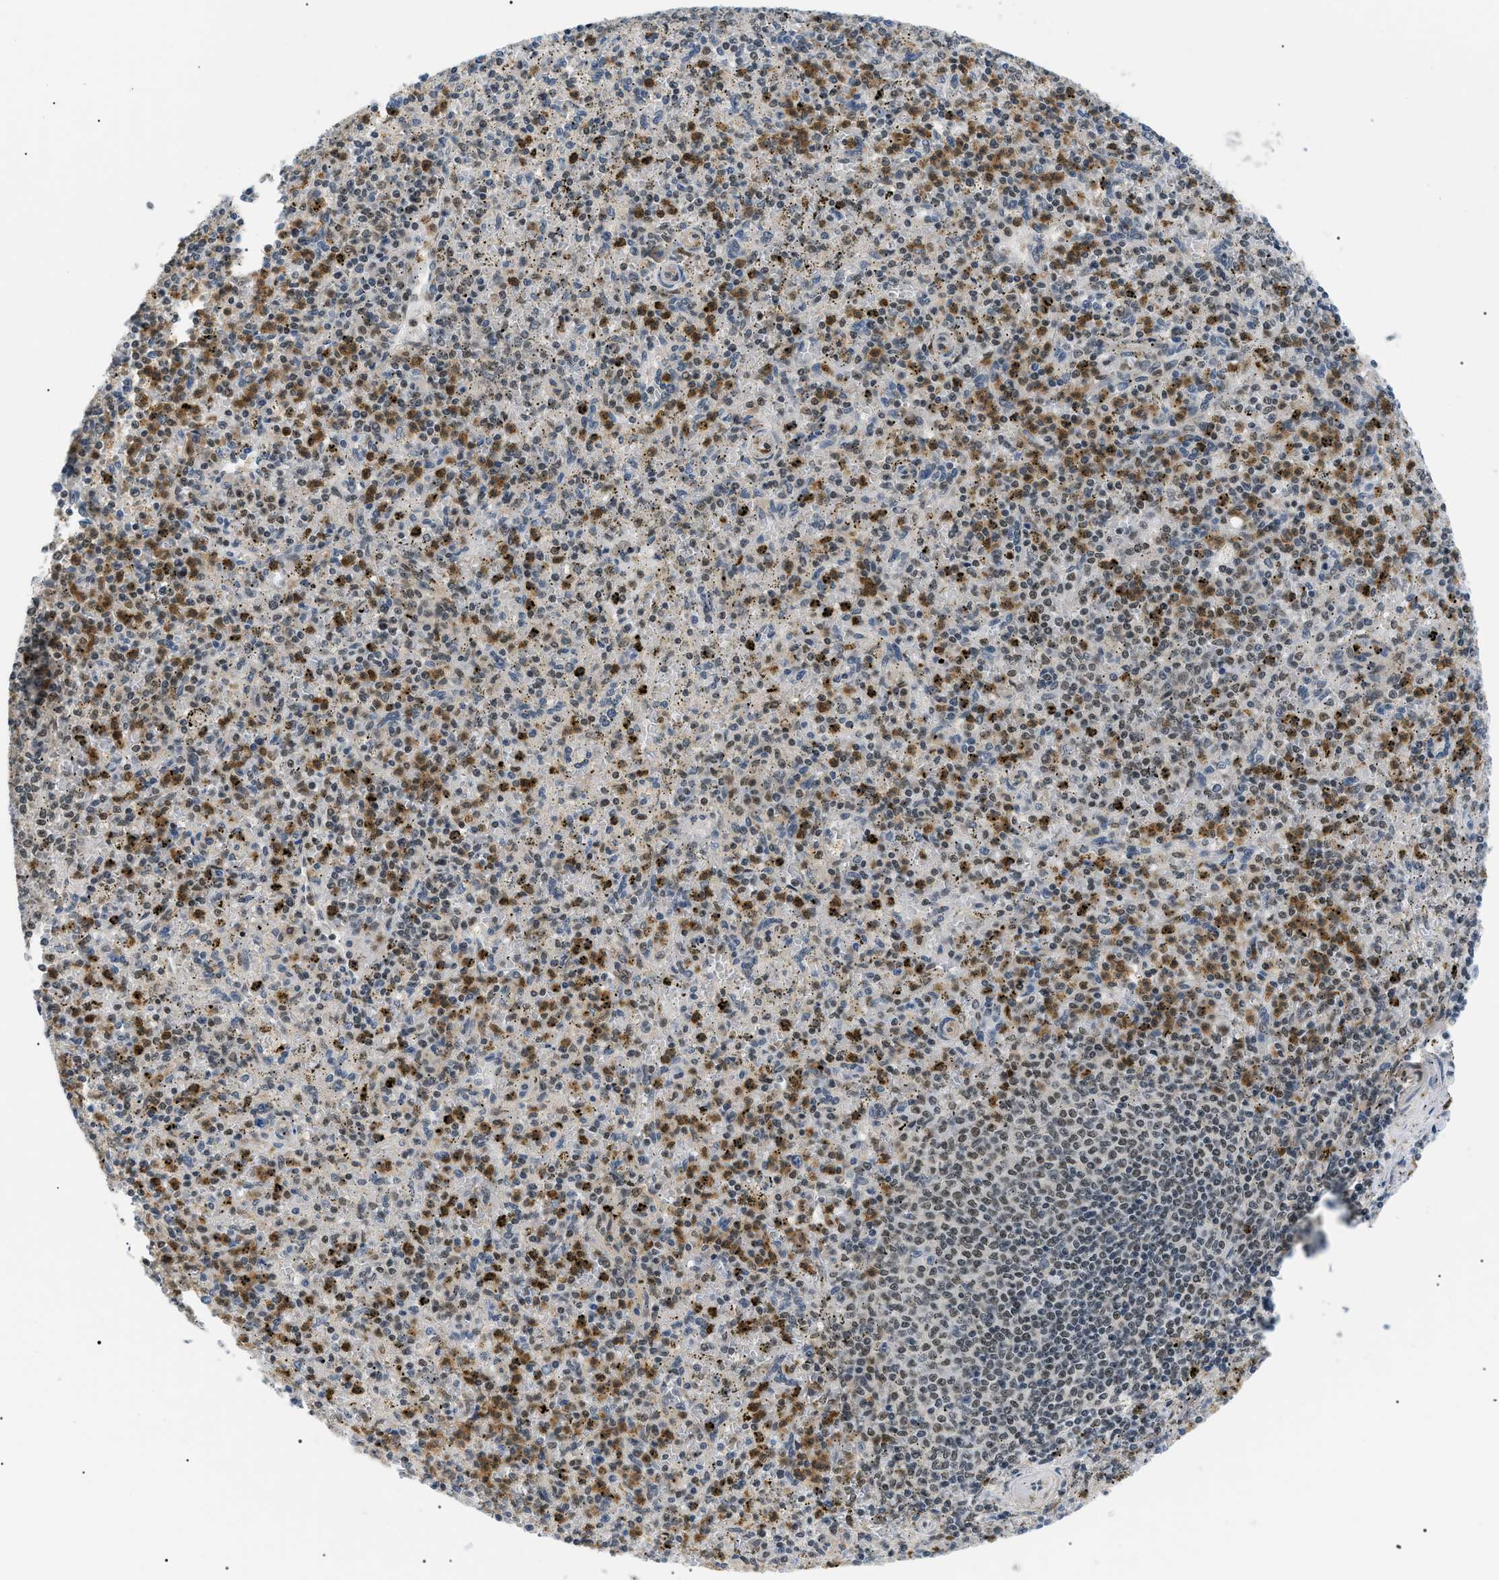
{"staining": {"intensity": "moderate", "quantity": "25%-75%", "location": "cytoplasmic/membranous,nuclear"}, "tissue": "spleen", "cell_type": "Cells in red pulp", "image_type": "normal", "snomed": [{"axis": "morphology", "description": "Normal tissue, NOS"}, {"axis": "topography", "description": "Spleen"}], "caption": "Unremarkable spleen shows moderate cytoplasmic/membranous,nuclear expression in approximately 25%-75% of cells in red pulp, visualized by immunohistochemistry.", "gene": "RBM15", "patient": {"sex": "male", "age": 72}}